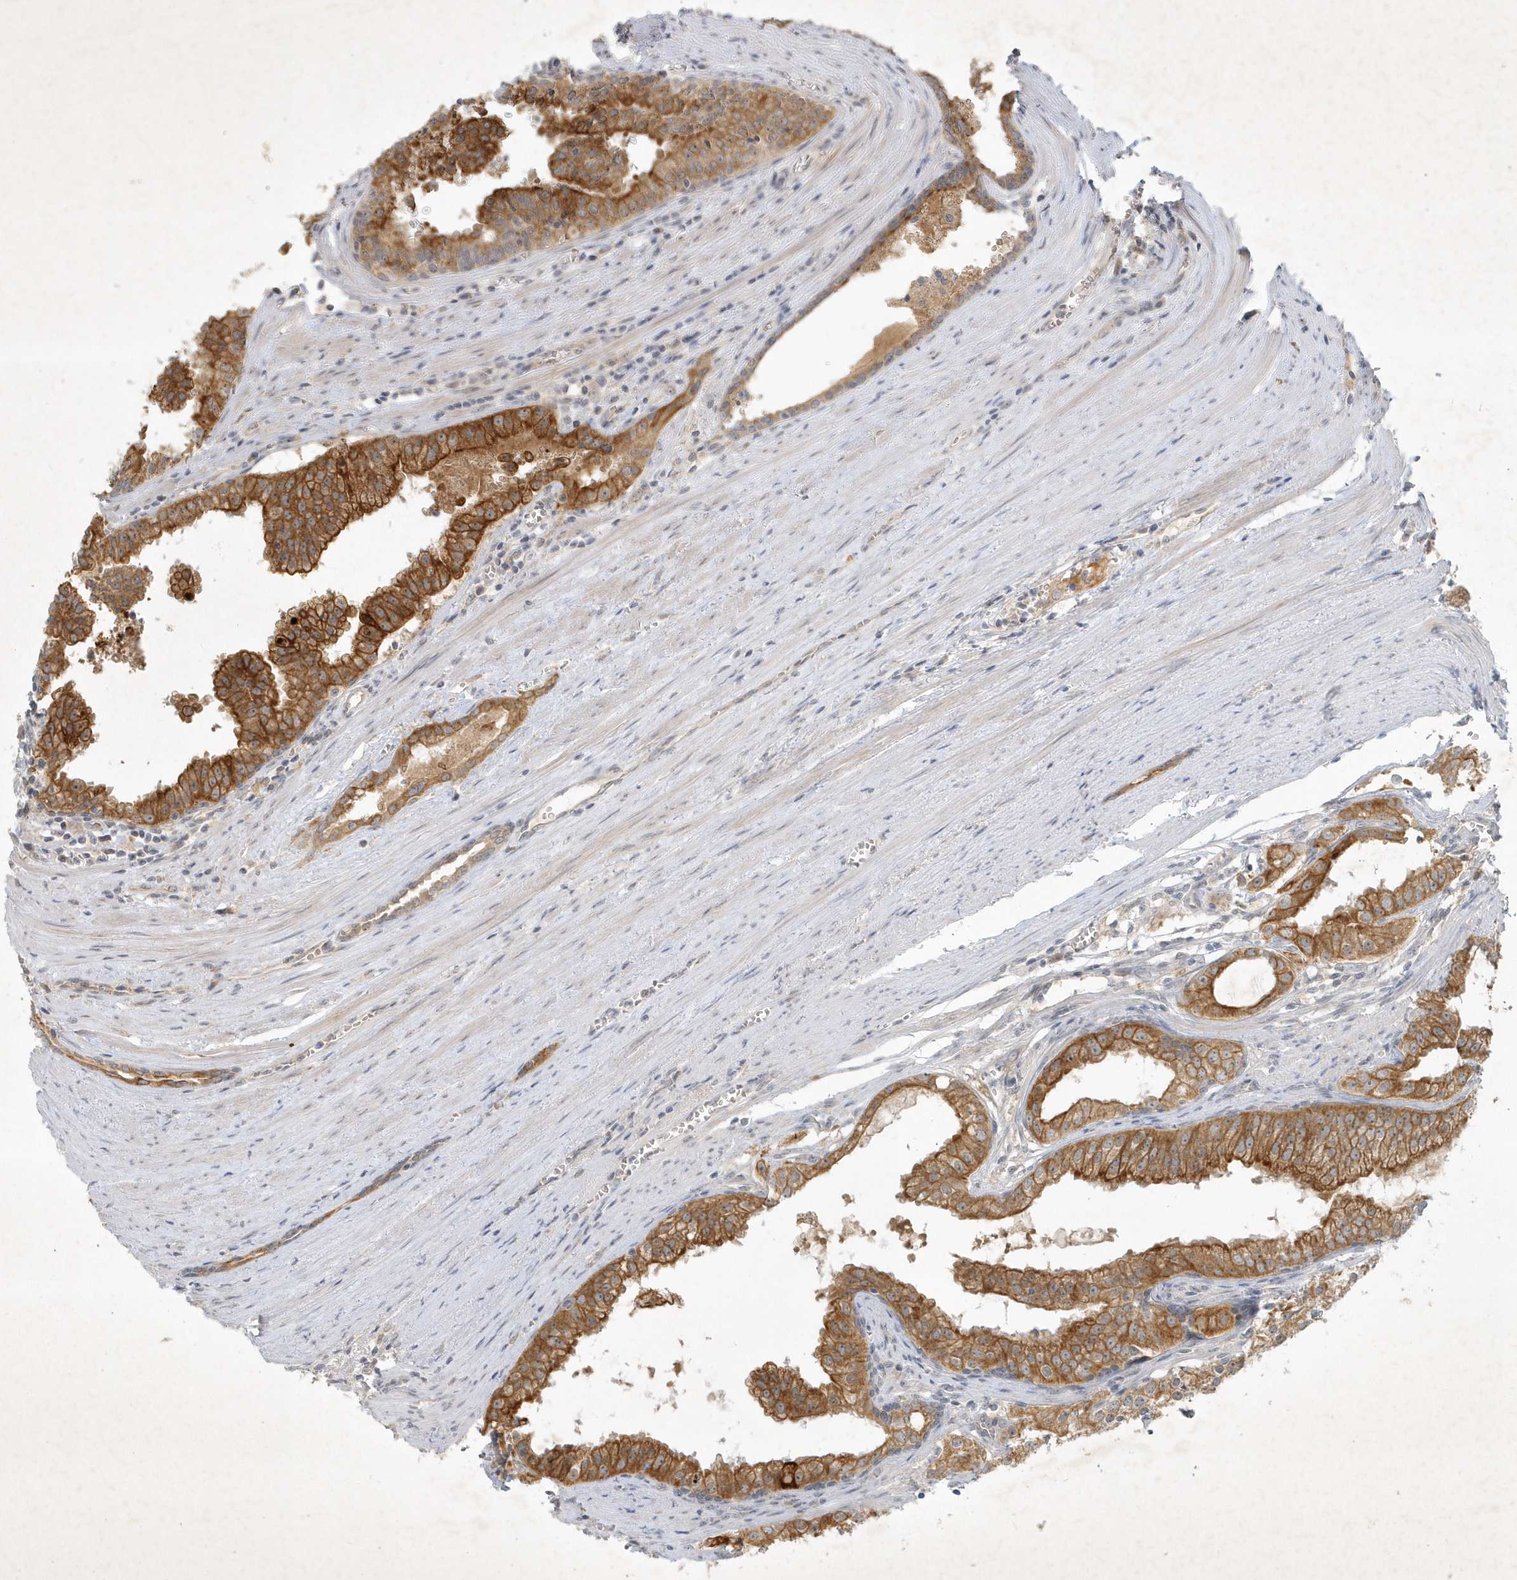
{"staining": {"intensity": "strong", "quantity": ">75%", "location": "cytoplasmic/membranous"}, "tissue": "prostate cancer", "cell_type": "Tumor cells", "image_type": "cancer", "snomed": [{"axis": "morphology", "description": "Adenocarcinoma, High grade"}, {"axis": "topography", "description": "Prostate"}], "caption": "Immunohistochemistry (IHC) staining of prostate cancer, which displays high levels of strong cytoplasmic/membranous staining in approximately >75% of tumor cells indicating strong cytoplasmic/membranous protein staining. The staining was performed using DAB (3,3'-diaminobenzidine) (brown) for protein detection and nuclei were counterstained in hematoxylin (blue).", "gene": "BOD1", "patient": {"sex": "male", "age": 68}}